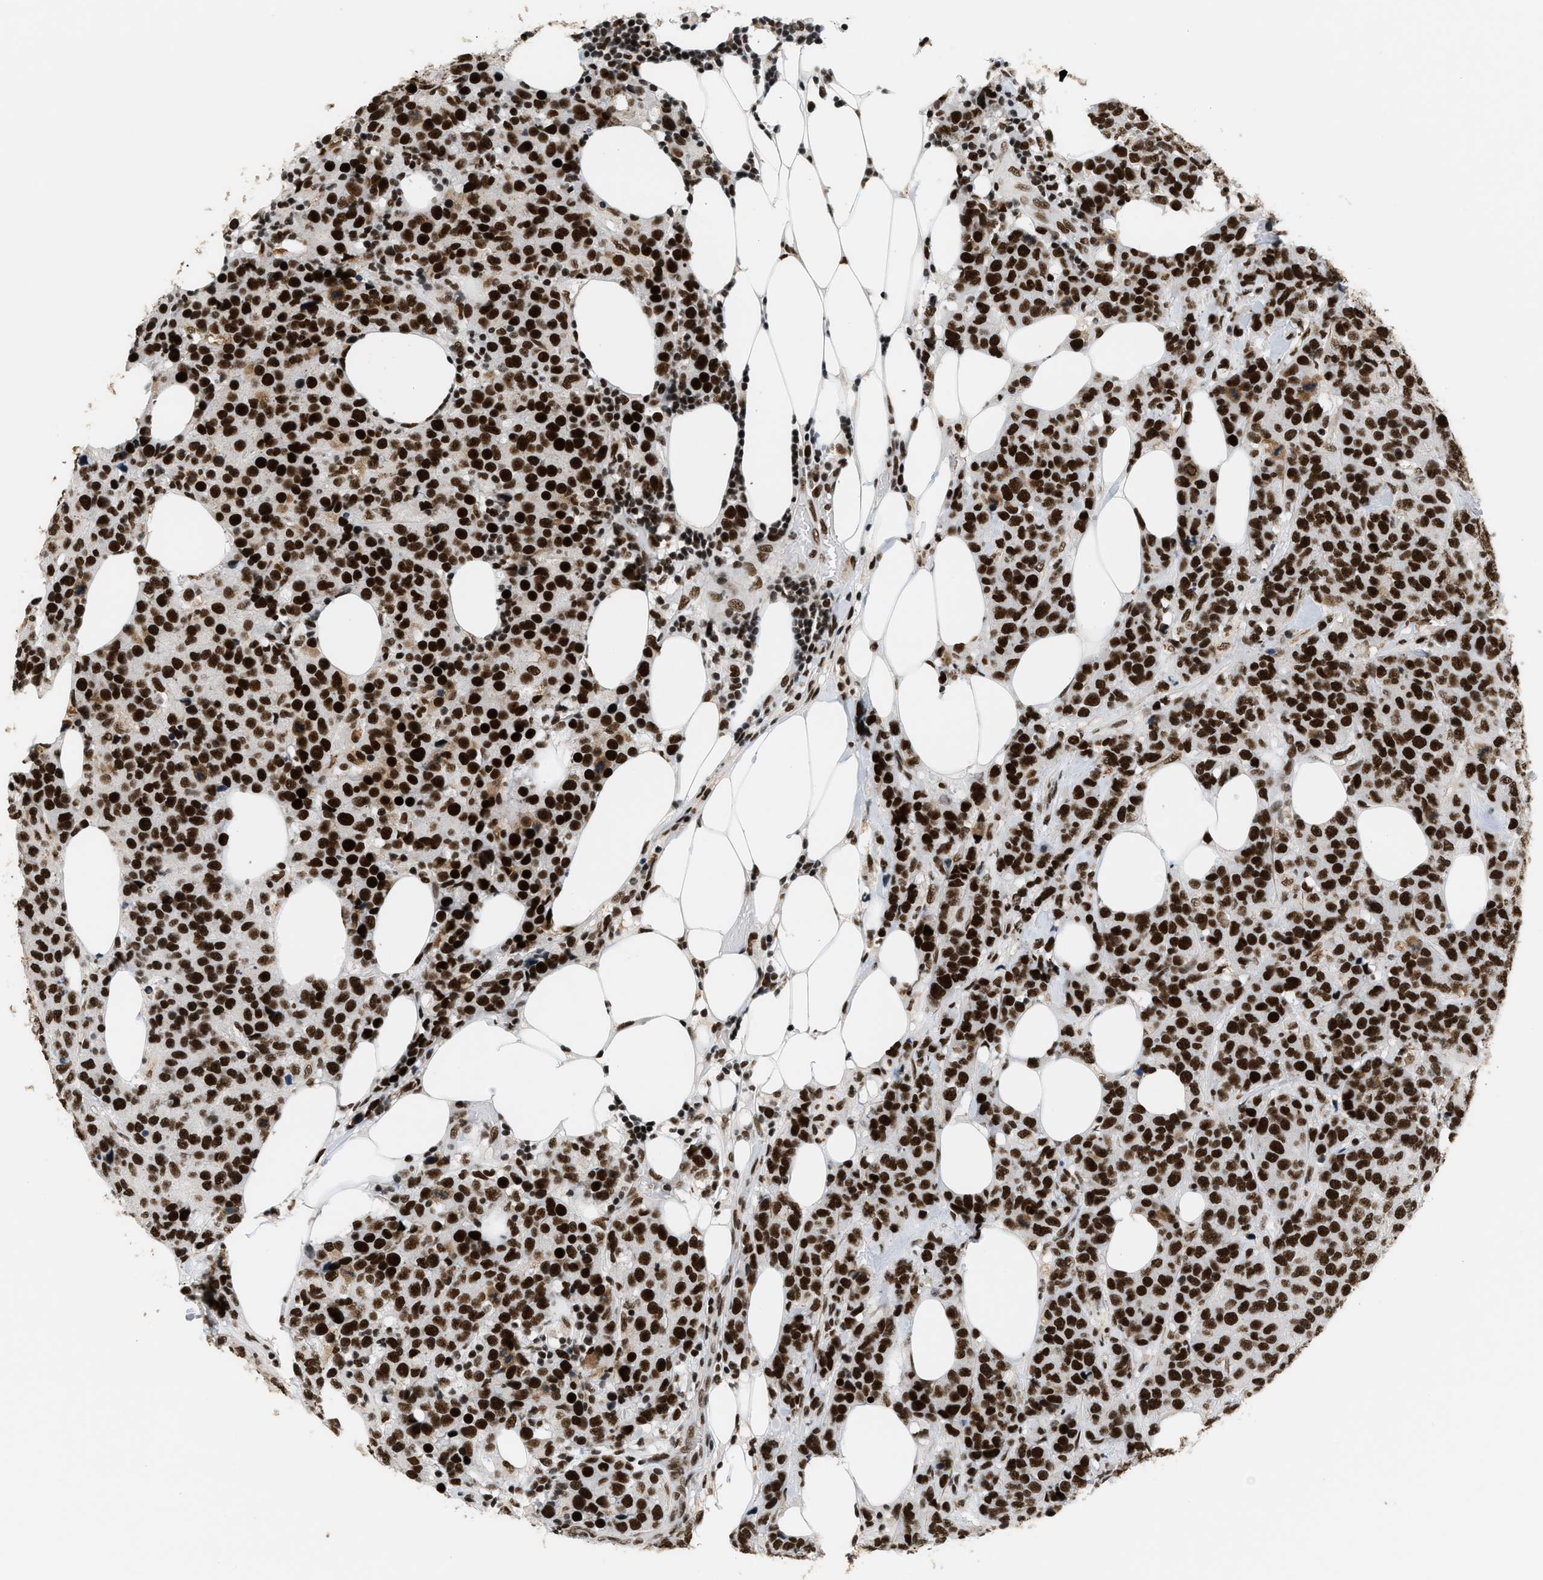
{"staining": {"intensity": "strong", "quantity": ">75%", "location": "nuclear"}, "tissue": "breast cancer", "cell_type": "Tumor cells", "image_type": "cancer", "snomed": [{"axis": "morphology", "description": "Lobular carcinoma"}, {"axis": "topography", "description": "Breast"}], "caption": "Breast lobular carcinoma tissue displays strong nuclear expression in about >75% of tumor cells, visualized by immunohistochemistry.", "gene": "SMARCB1", "patient": {"sex": "female", "age": 59}}